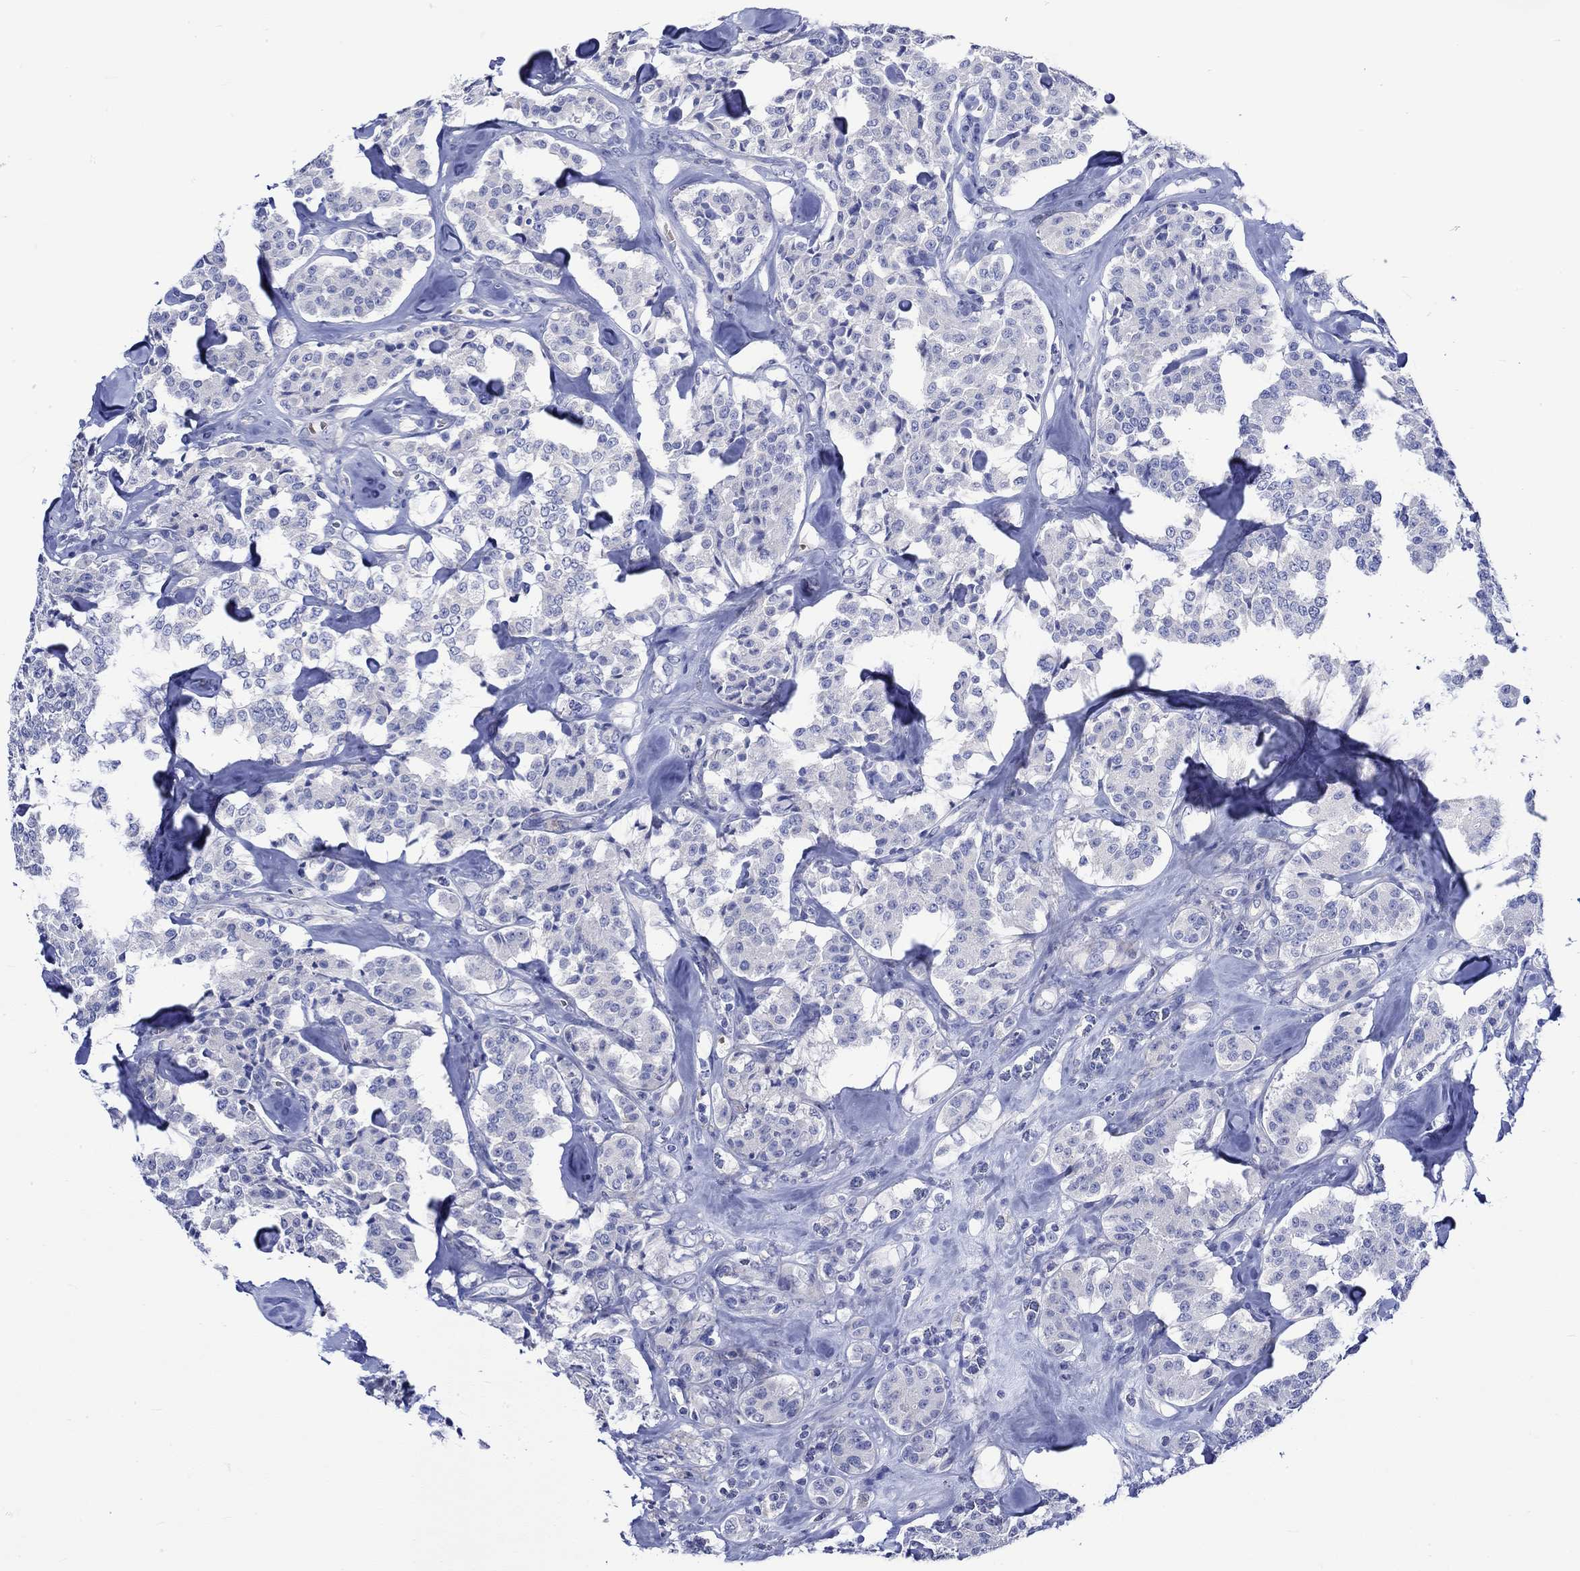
{"staining": {"intensity": "negative", "quantity": "none", "location": "none"}, "tissue": "carcinoid", "cell_type": "Tumor cells", "image_type": "cancer", "snomed": [{"axis": "morphology", "description": "Carcinoid, malignant, NOS"}, {"axis": "topography", "description": "Pancreas"}], "caption": "Micrograph shows no protein expression in tumor cells of malignant carcinoid tissue. (Brightfield microscopy of DAB IHC at high magnification).", "gene": "NRIP3", "patient": {"sex": "male", "age": 41}}